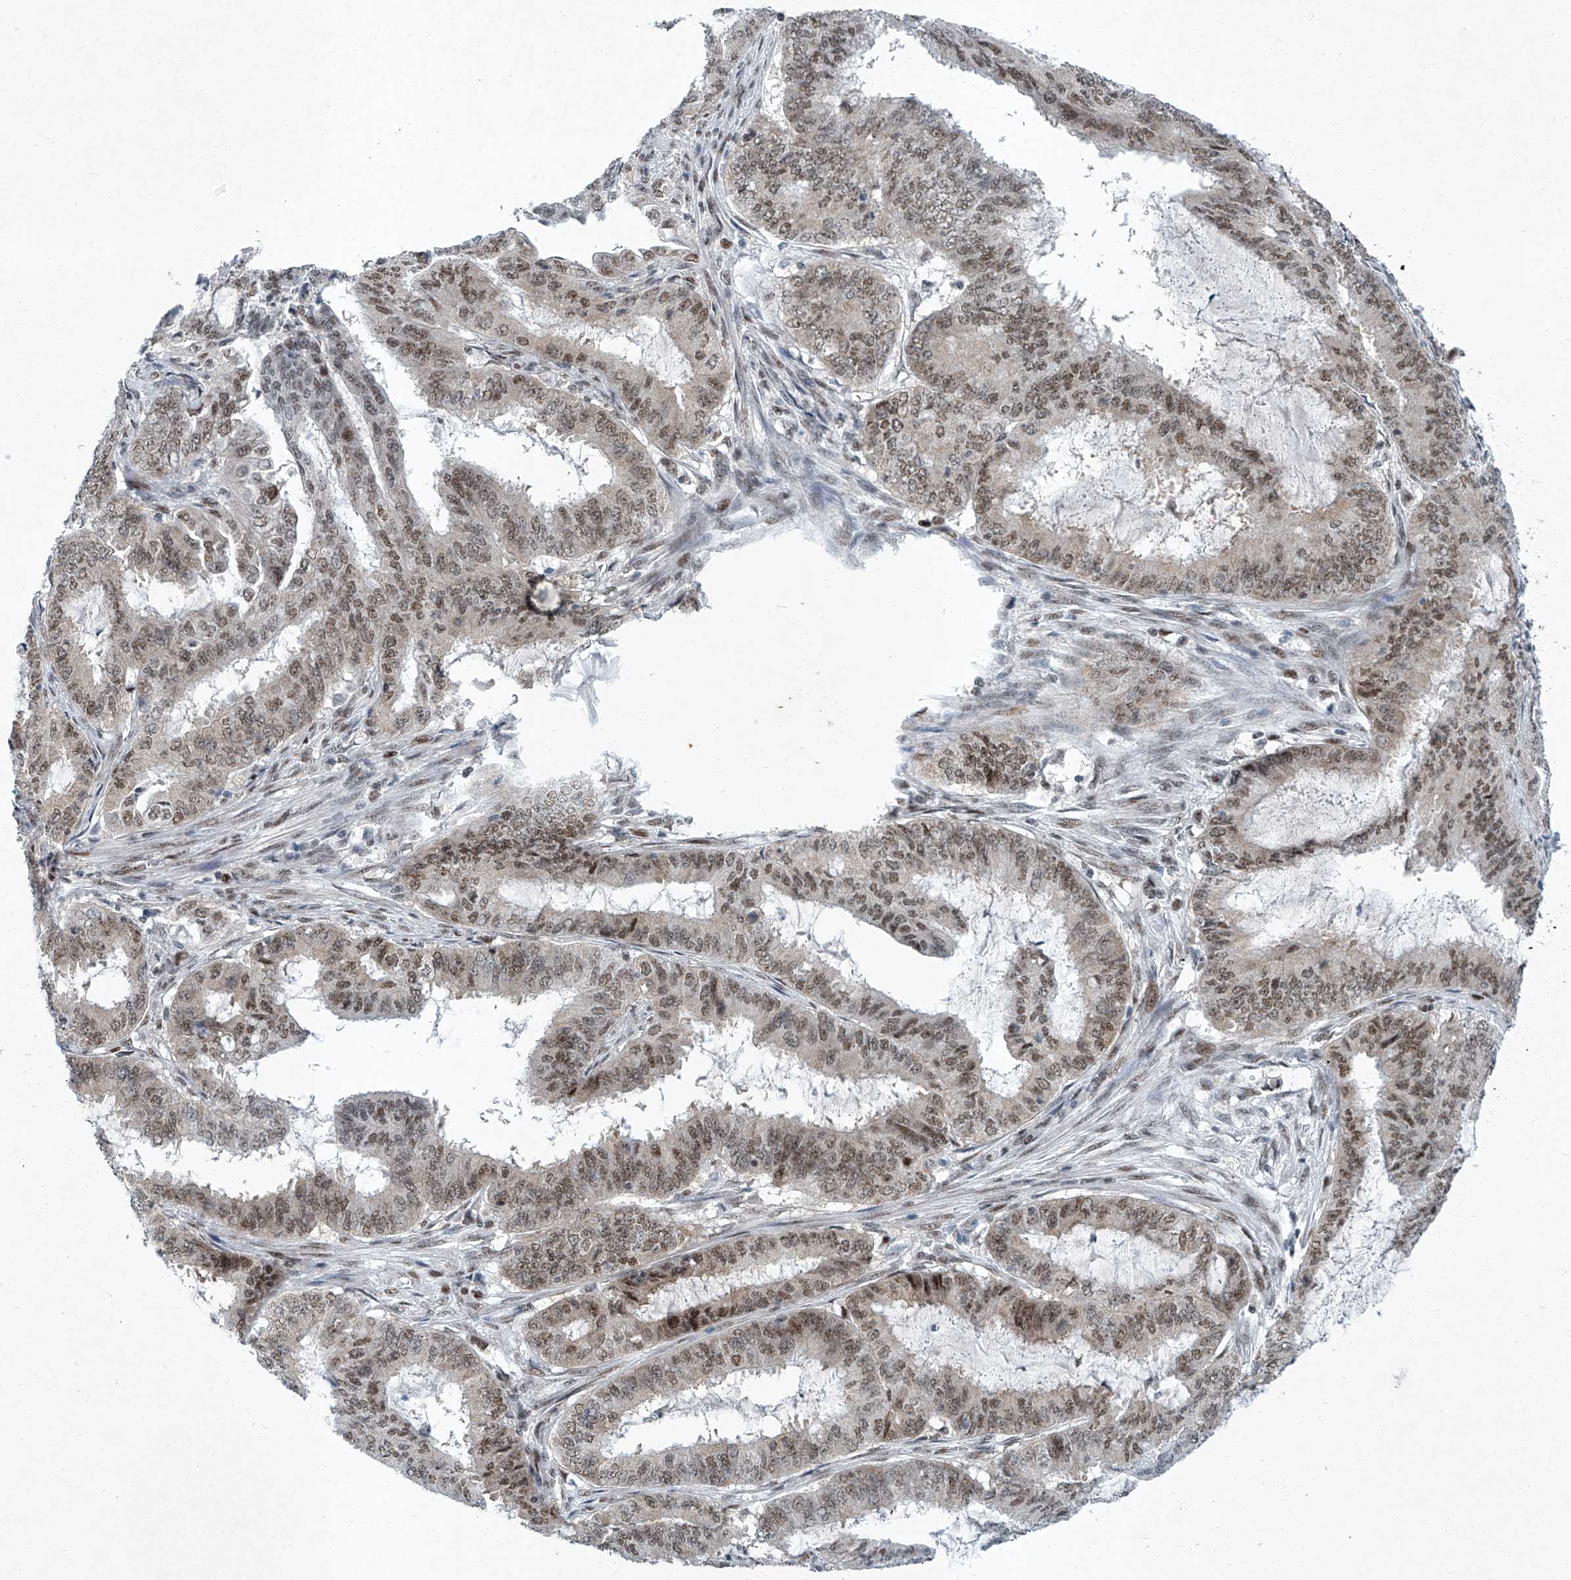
{"staining": {"intensity": "weak", "quantity": ">75%", "location": "nuclear"}, "tissue": "endometrial cancer", "cell_type": "Tumor cells", "image_type": "cancer", "snomed": [{"axis": "morphology", "description": "Adenocarcinoma, NOS"}, {"axis": "topography", "description": "Endometrium"}], "caption": "Weak nuclear protein staining is seen in approximately >75% of tumor cells in endometrial cancer. The protein is shown in brown color, while the nuclei are stained blue.", "gene": "TFDP1", "patient": {"sex": "female", "age": 51}}